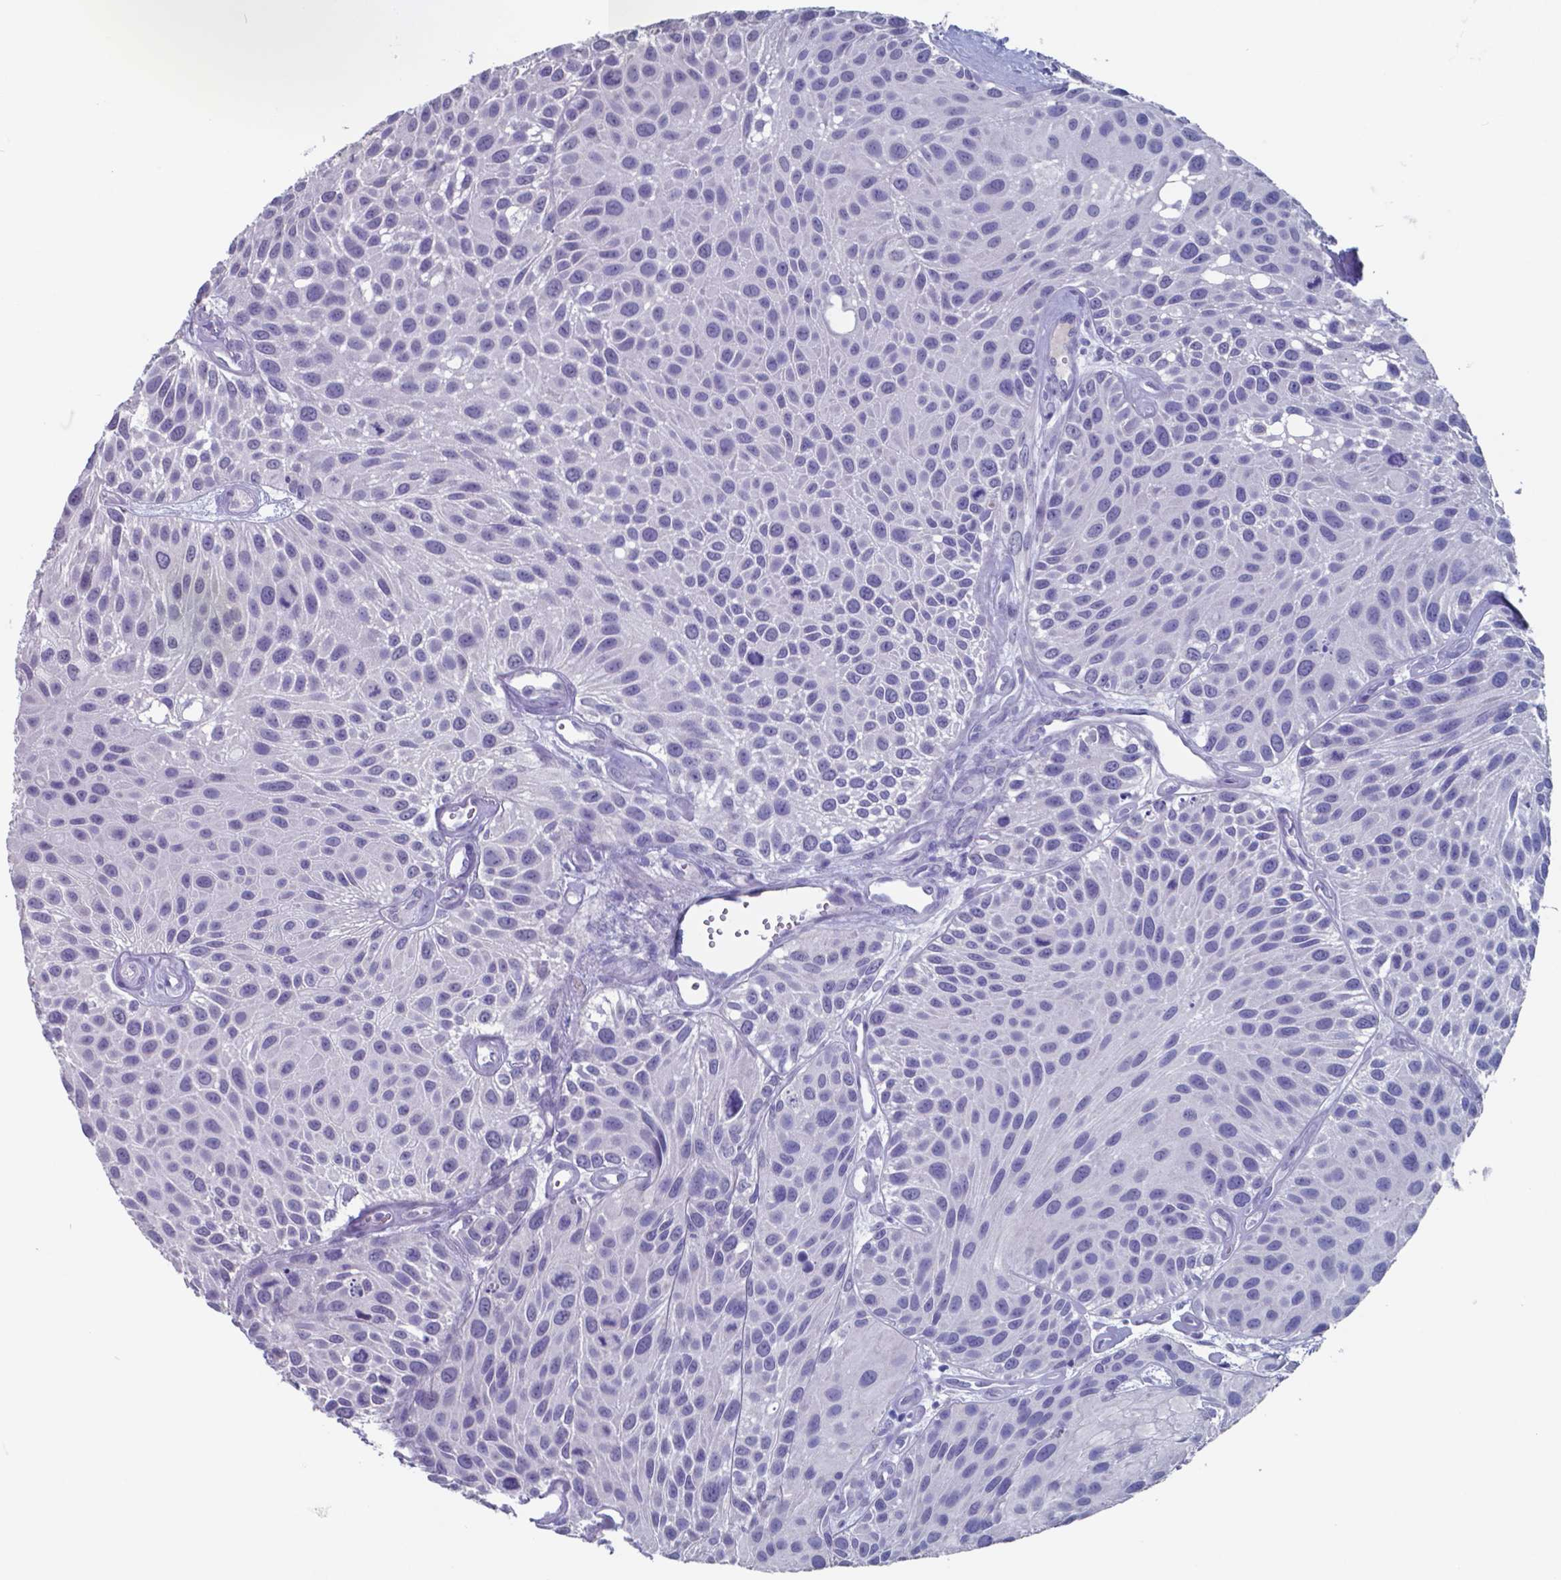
{"staining": {"intensity": "negative", "quantity": "none", "location": "none"}, "tissue": "urothelial cancer", "cell_type": "Tumor cells", "image_type": "cancer", "snomed": [{"axis": "morphology", "description": "Urothelial carcinoma, Low grade"}, {"axis": "topography", "description": "Urinary bladder"}], "caption": "High power microscopy histopathology image of an immunohistochemistry image of urothelial cancer, revealing no significant expression in tumor cells. (Brightfield microscopy of DAB IHC at high magnification).", "gene": "TTR", "patient": {"sex": "female", "age": 87}}